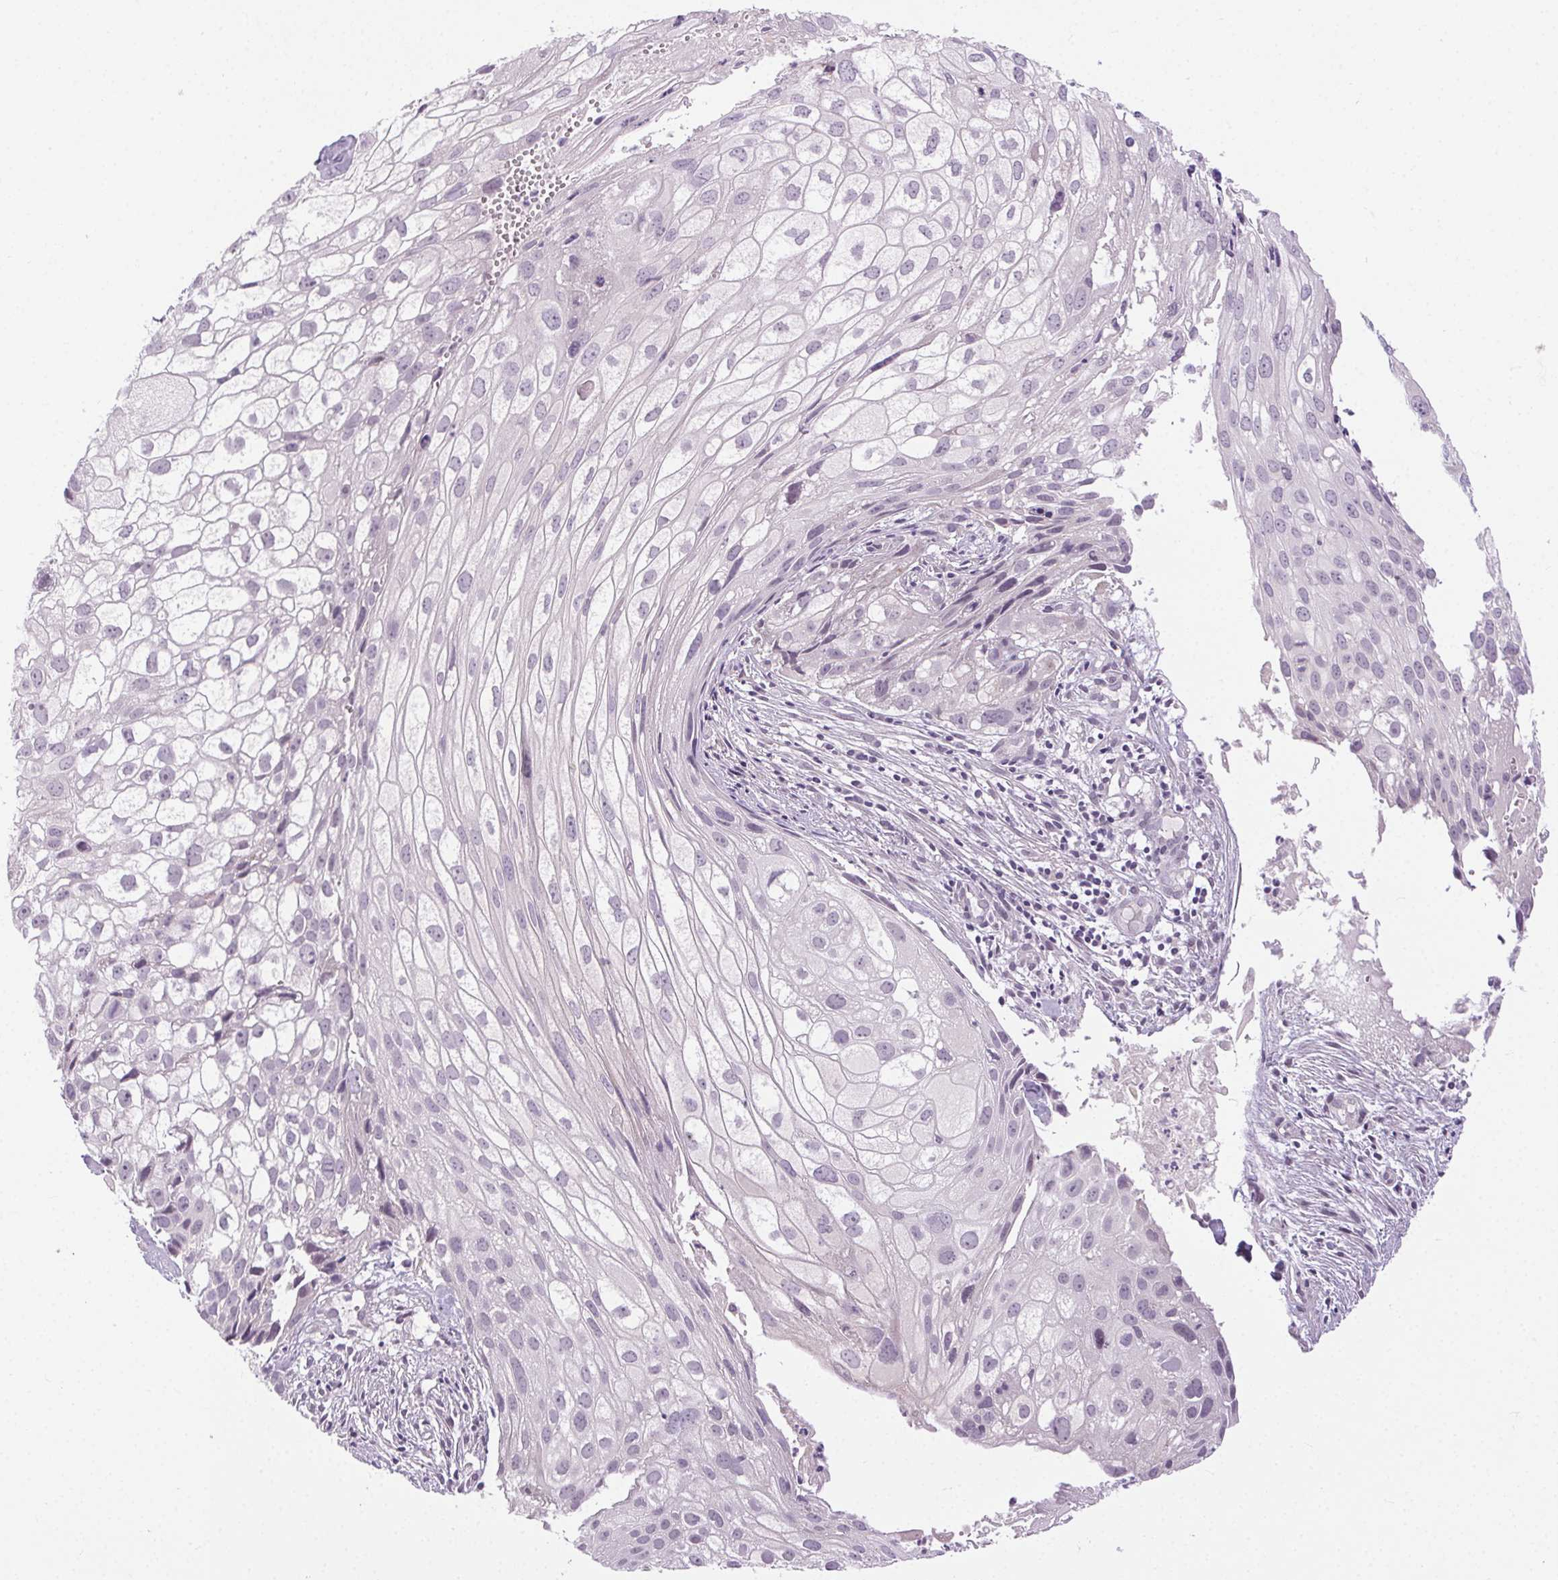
{"staining": {"intensity": "negative", "quantity": "none", "location": "none"}, "tissue": "cervical cancer", "cell_type": "Tumor cells", "image_type": "cancer", "snomed": [{"axis": "morphology", "description": "Squamous cell carcinoma, NOS"}, {"axis": "topography", "description": "Cervix"}], "caption": "This is a micrograph of IHC staining of cervical cancer, which shows no positivity in tumor cells.", "gene": "FAM168A", "patient": {"sex": "female", "age": 53}}